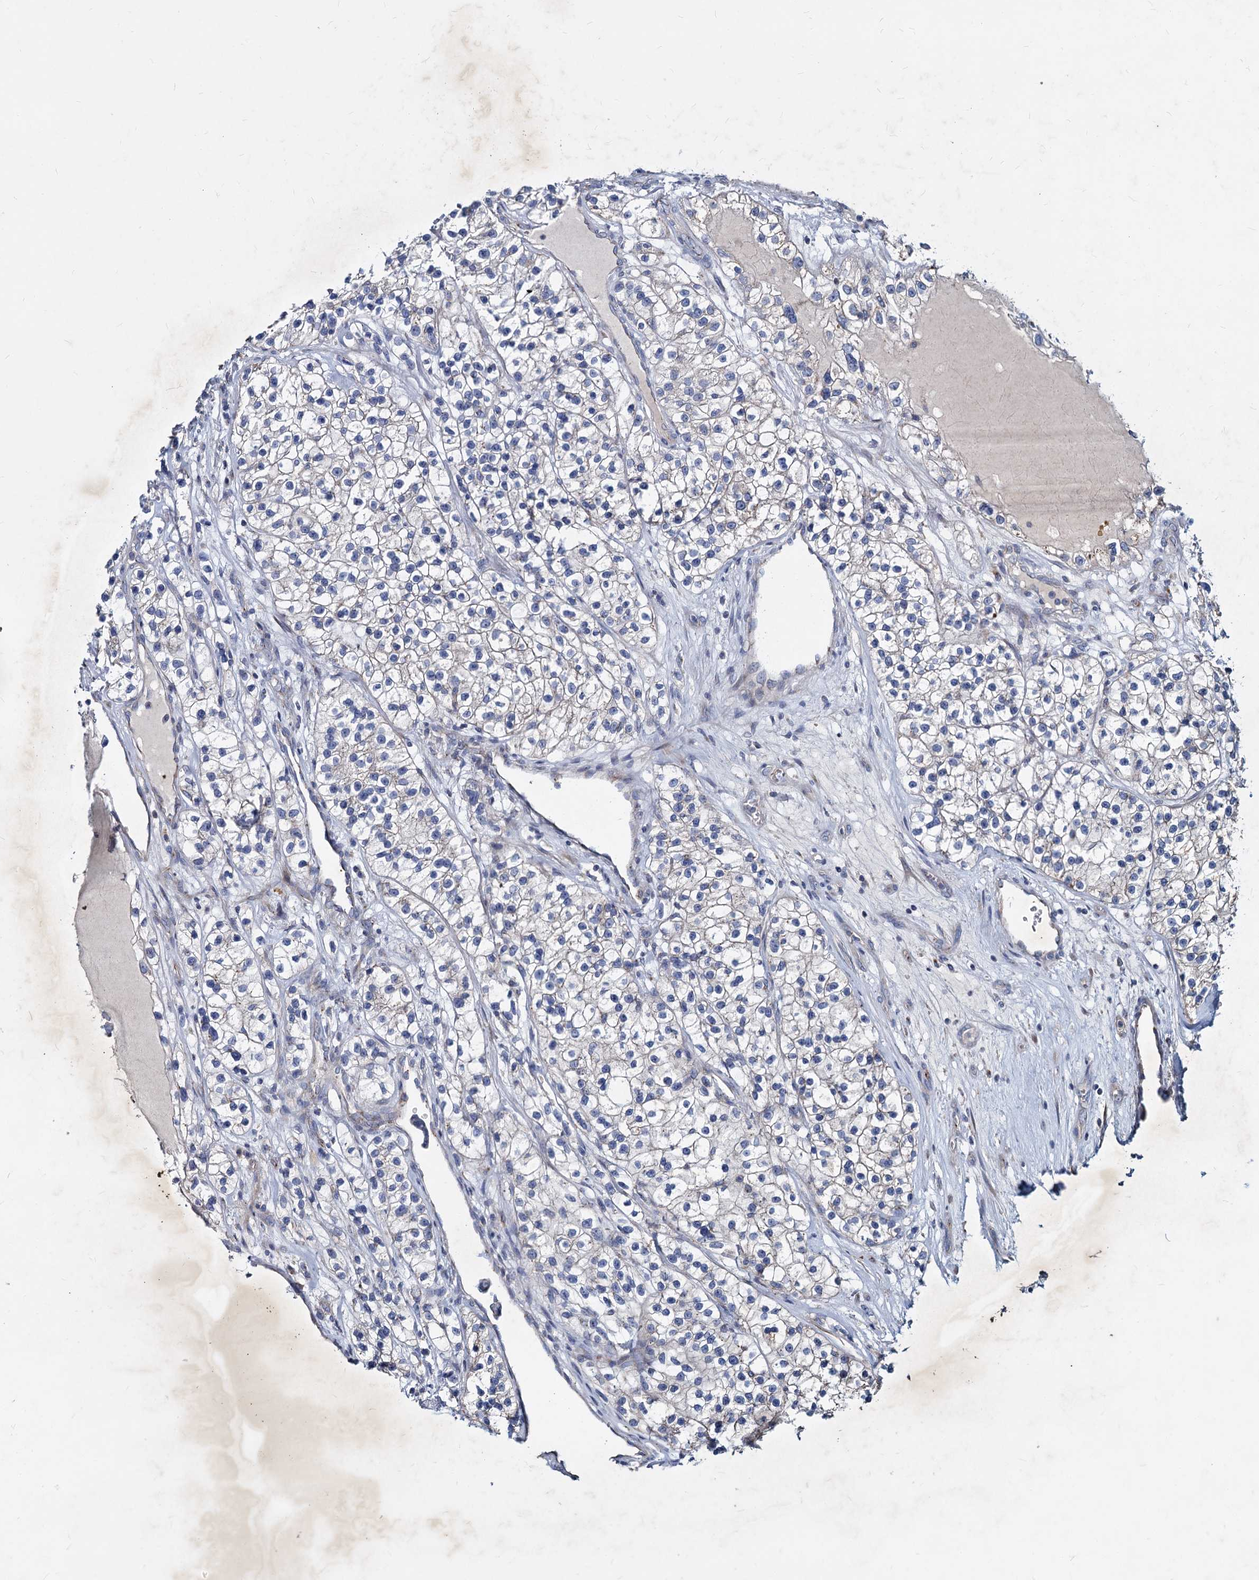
{"staining": {"intensity": "negative", "quantity": "none", "location": "none"}, "tissue": "renal cancer", "cell_type": "Tumor cells", "image_type": "cancer", "snomed": [{"axis": "morphology", "description": "Adenocarcinoma, NOS"}, {"axis": "topography", "description": "Kidney"}], "caption": "This is a photomicrograph of immunohistochemistry staining of renal cancer, which shows no positivity in tumor cells.", "gene": "AGBL4", "patient": {"sex": "female", "age": 57}}